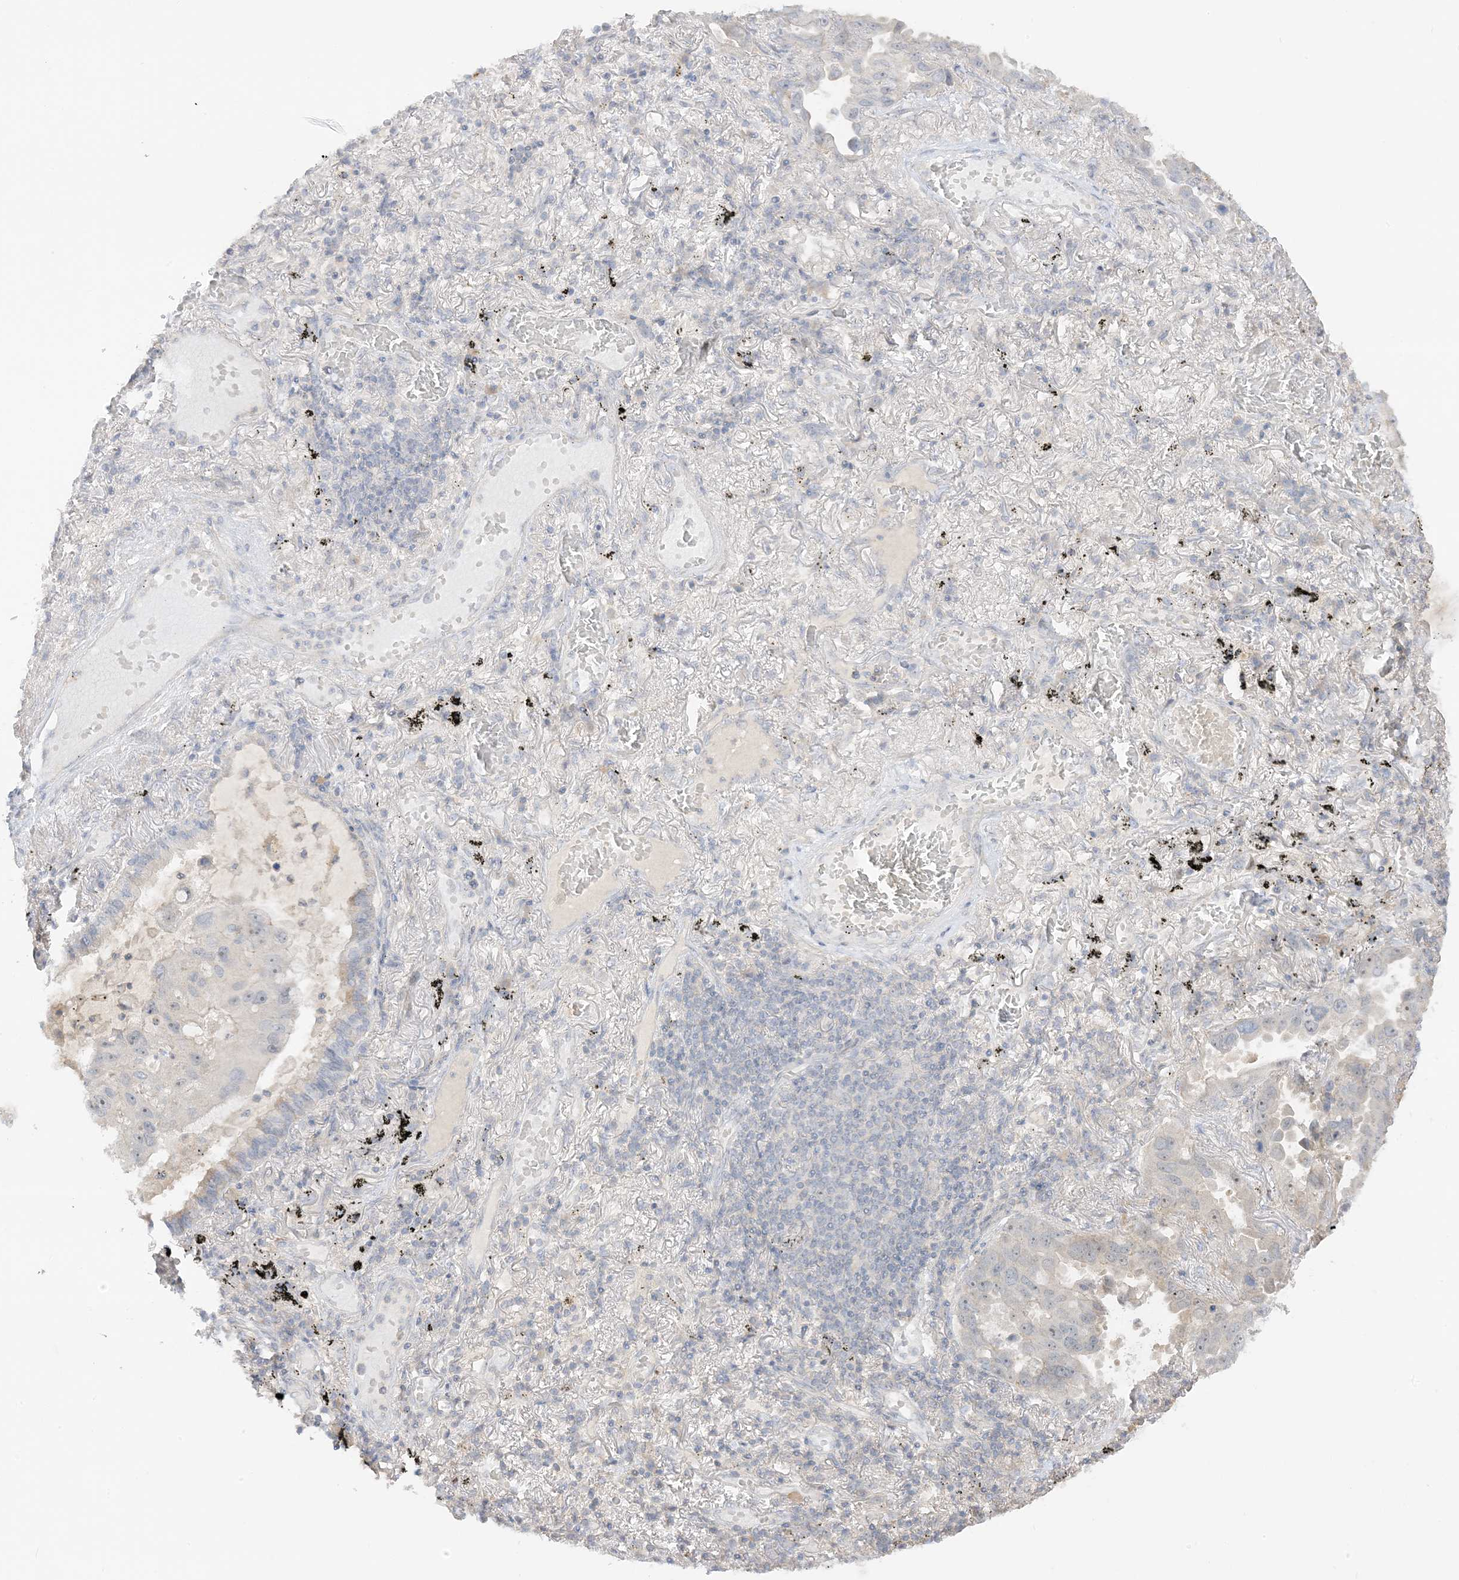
{"staining": {"intensity": "negative", "quantity": "none", "location": "none"}, "tissue": "lung cancer", "cell_type": "Tumor cells", "image_type": "cancer", "snomed": [{"axis": "morphology", "description": "Adenocarcinoma, NOS"}, {"axis": "topography", "description": "Lung"}], "caption": "Lung cancer was stained to show a protein in brown. There is no significant expression in tumor cells.", "gene": "ETAA1", "patient": {"sex": "male", "age": 64}}